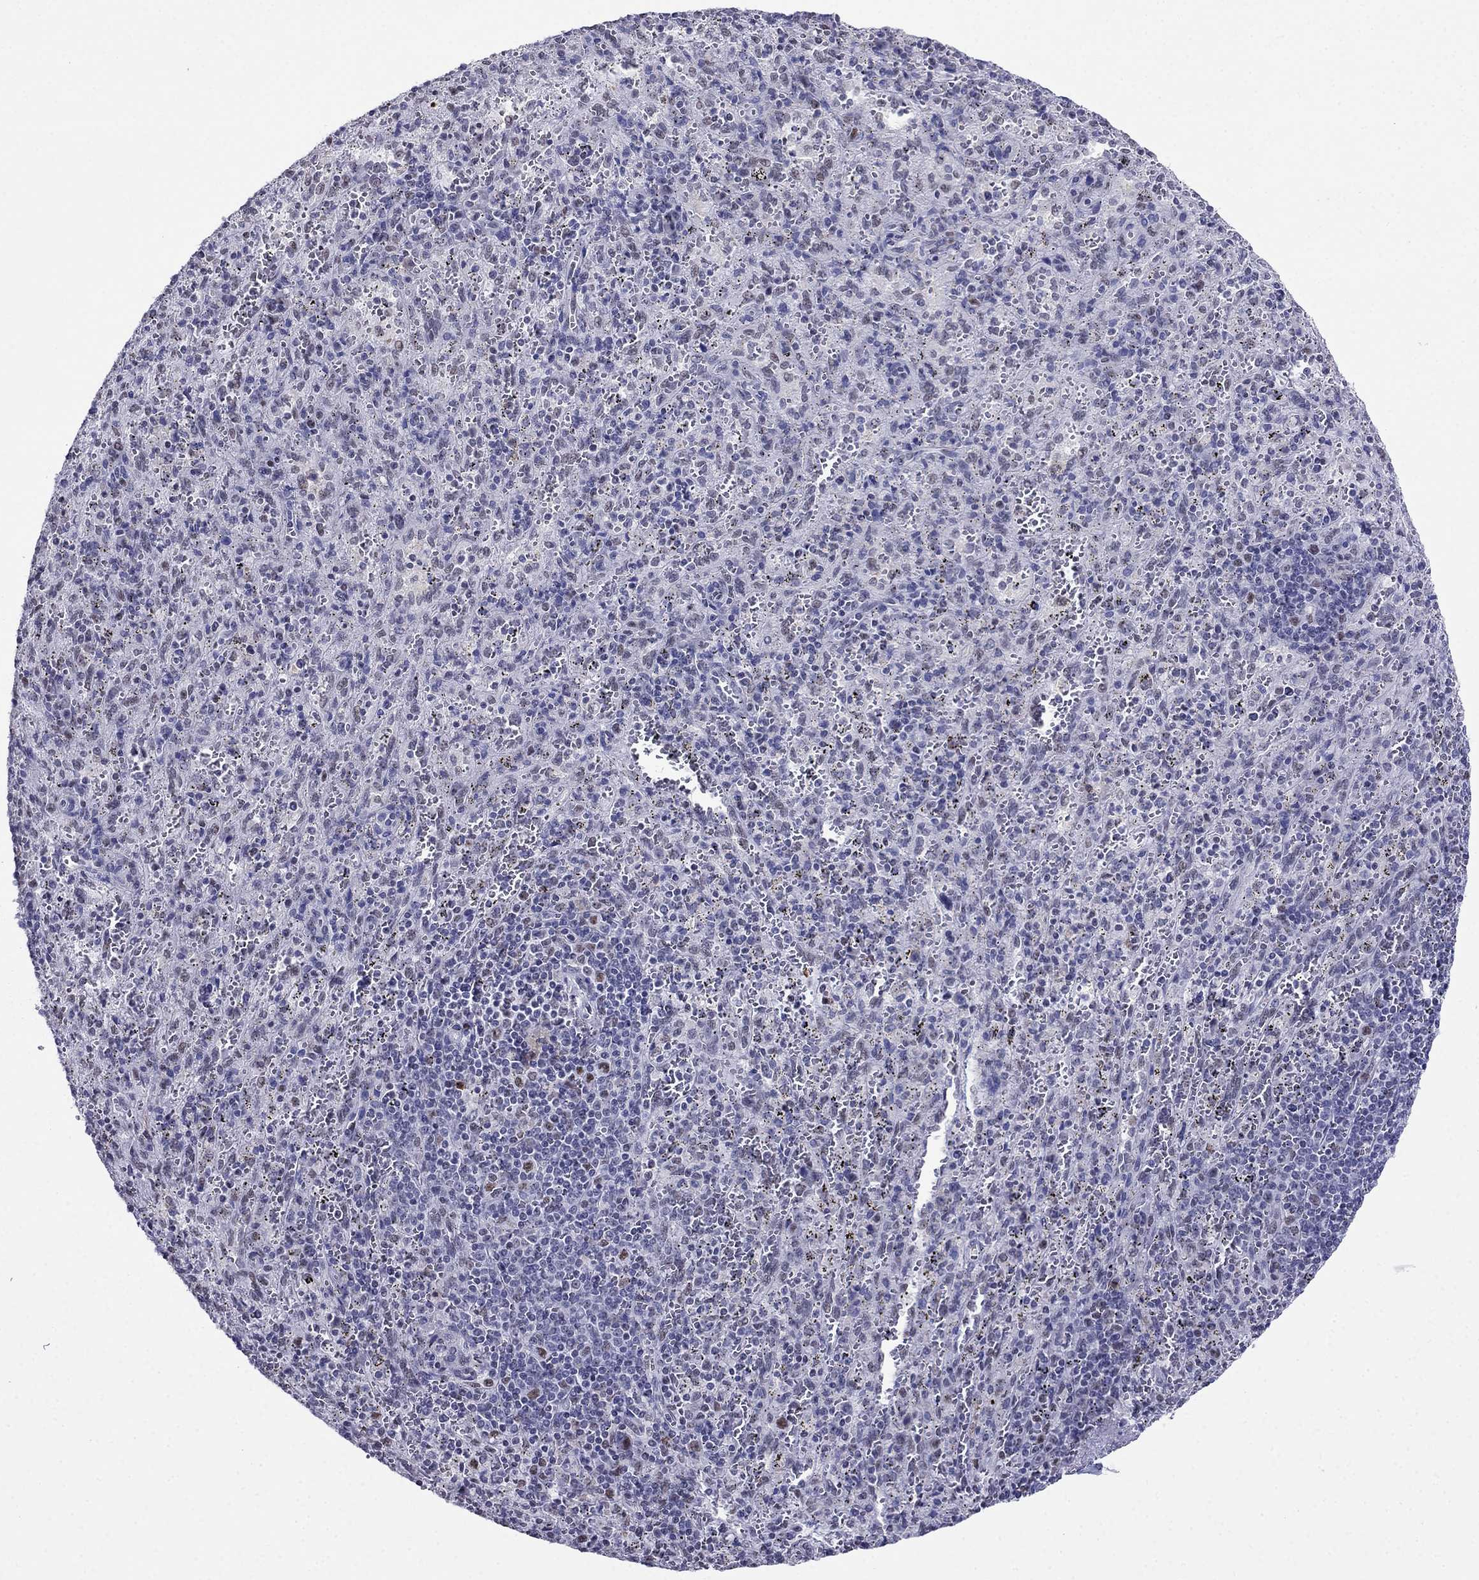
{"staining": {"intensity": "negative", "quantity": "none", "location": "none"}, "tissue": "spleen", "cell_type": "Cells in red pulp", "image_type": "normal", "snomed": [{"axis": "morphology", "description": "Normal tissue, NOS"}, {"axis": "topography", "description": "Spleen"}], "caption": "Micrograph shows no protein staining in cells in red pulp of benign spleen.", "gene": "PPM1G", "patient": {"sex": "male", "age": 57}}